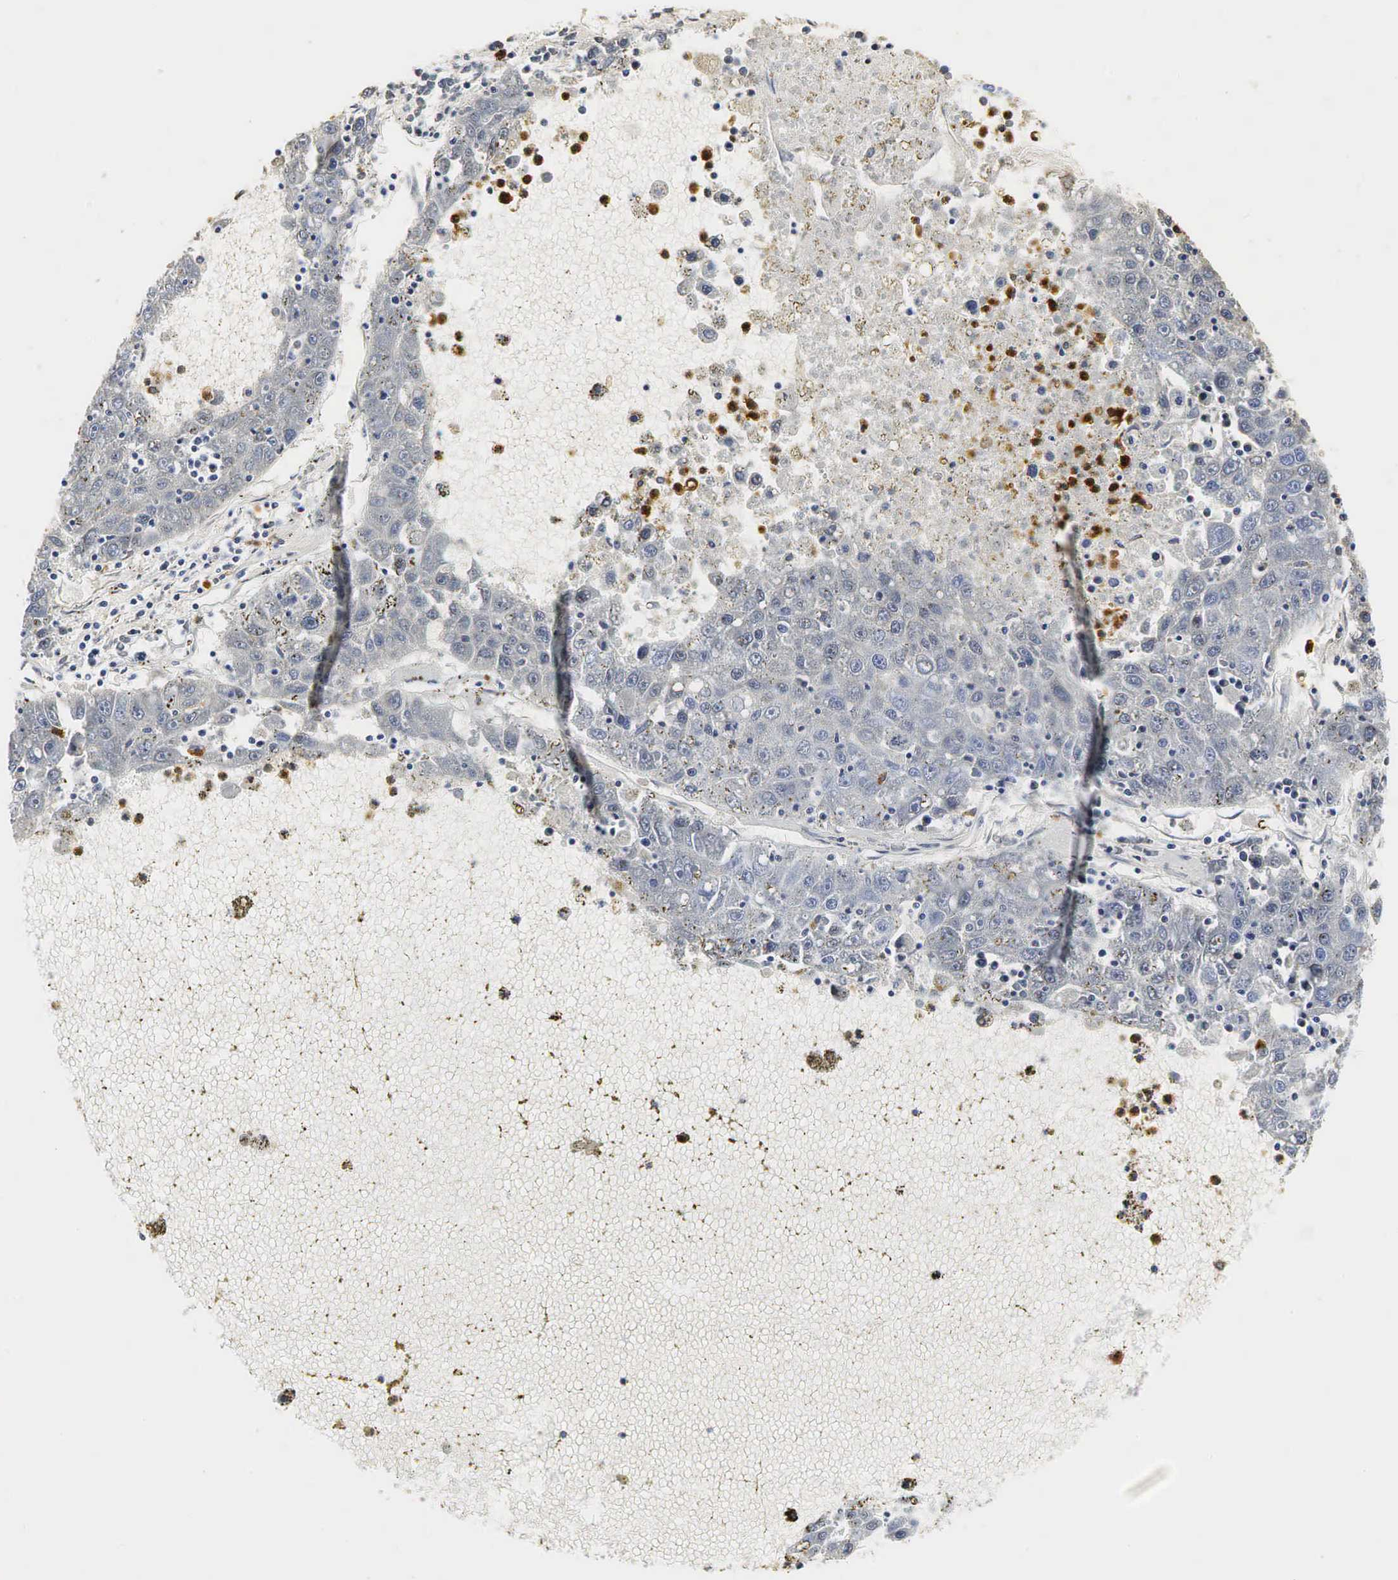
{"staining": {"intensity": "negative", "quantity": "none", "location": "none"}, "tissue": "liver cancer", "cell_type": "Tumor cells", "image_type": "cancer", "snomed": [{"axis": "morphology", "description": "Carcinoma, Hepatocellular, NOS"}, {"axis": "topography", "description": "Liver"}], "caption": "The immunohistochemistry image has no significant staining in tumor cells of liver cancer (hepatocellular carcinoma) tissue.", "gene": "LYZ", "patient": {"sex": "male", "age": 49}}